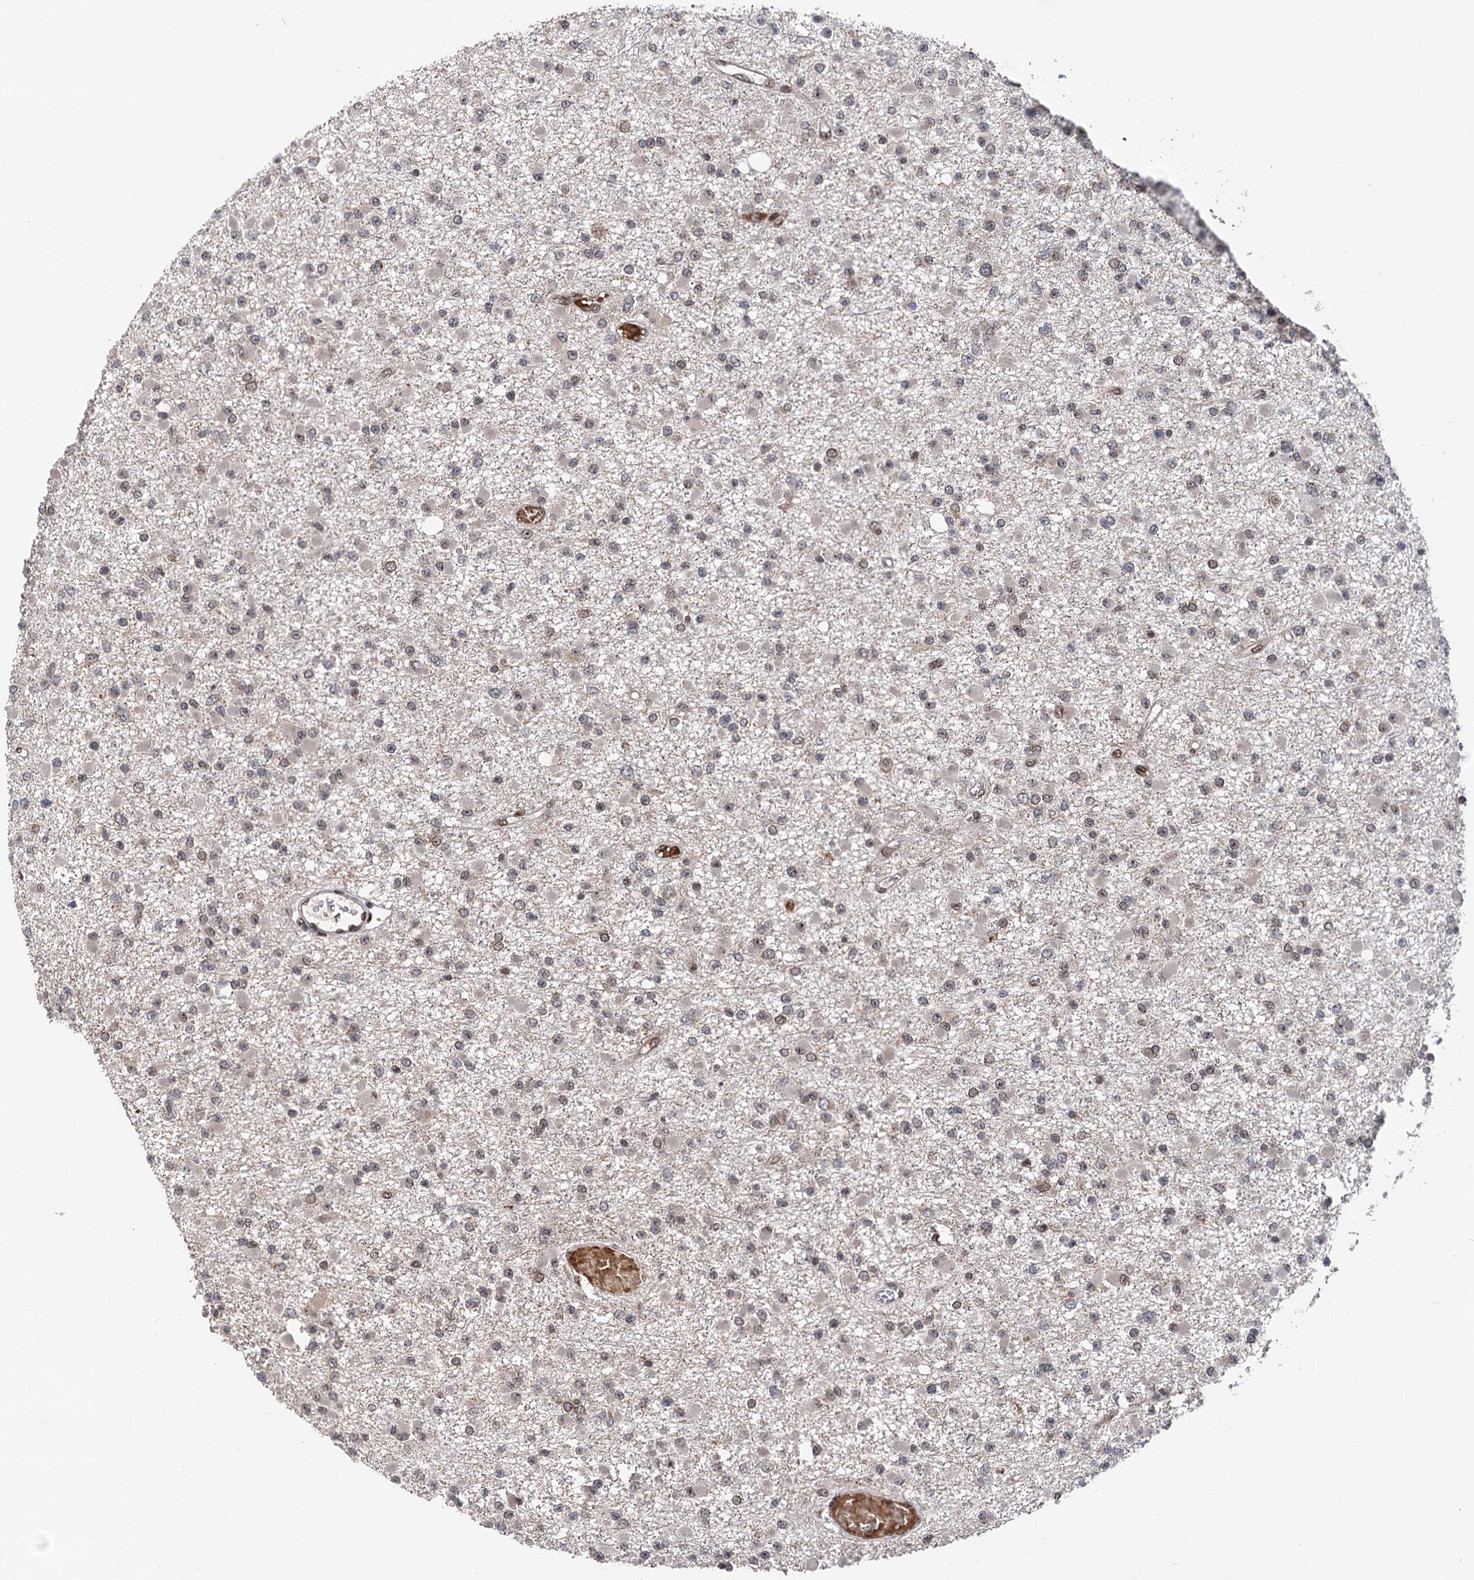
{"staining": {"intensity": "weak", "quantity": "<25%", "location": "nuclear"}, "tissue": "glioma", "cell_type": "Tumor cells", "image_type": "cancer", "snomed": [{"axis": "morphology", "description": "Glioma, malignant, Low grade"}, {"axis": "topography", "description": "Brain"}], "caption": "Immunohistochemical staining of glioma exhibits no significant staining in tumor cells. (DAB immunohistochemistry with hematoxylin counter stain).", "gene": "MESD", "patient": {"sex": "female", "age": 22}}